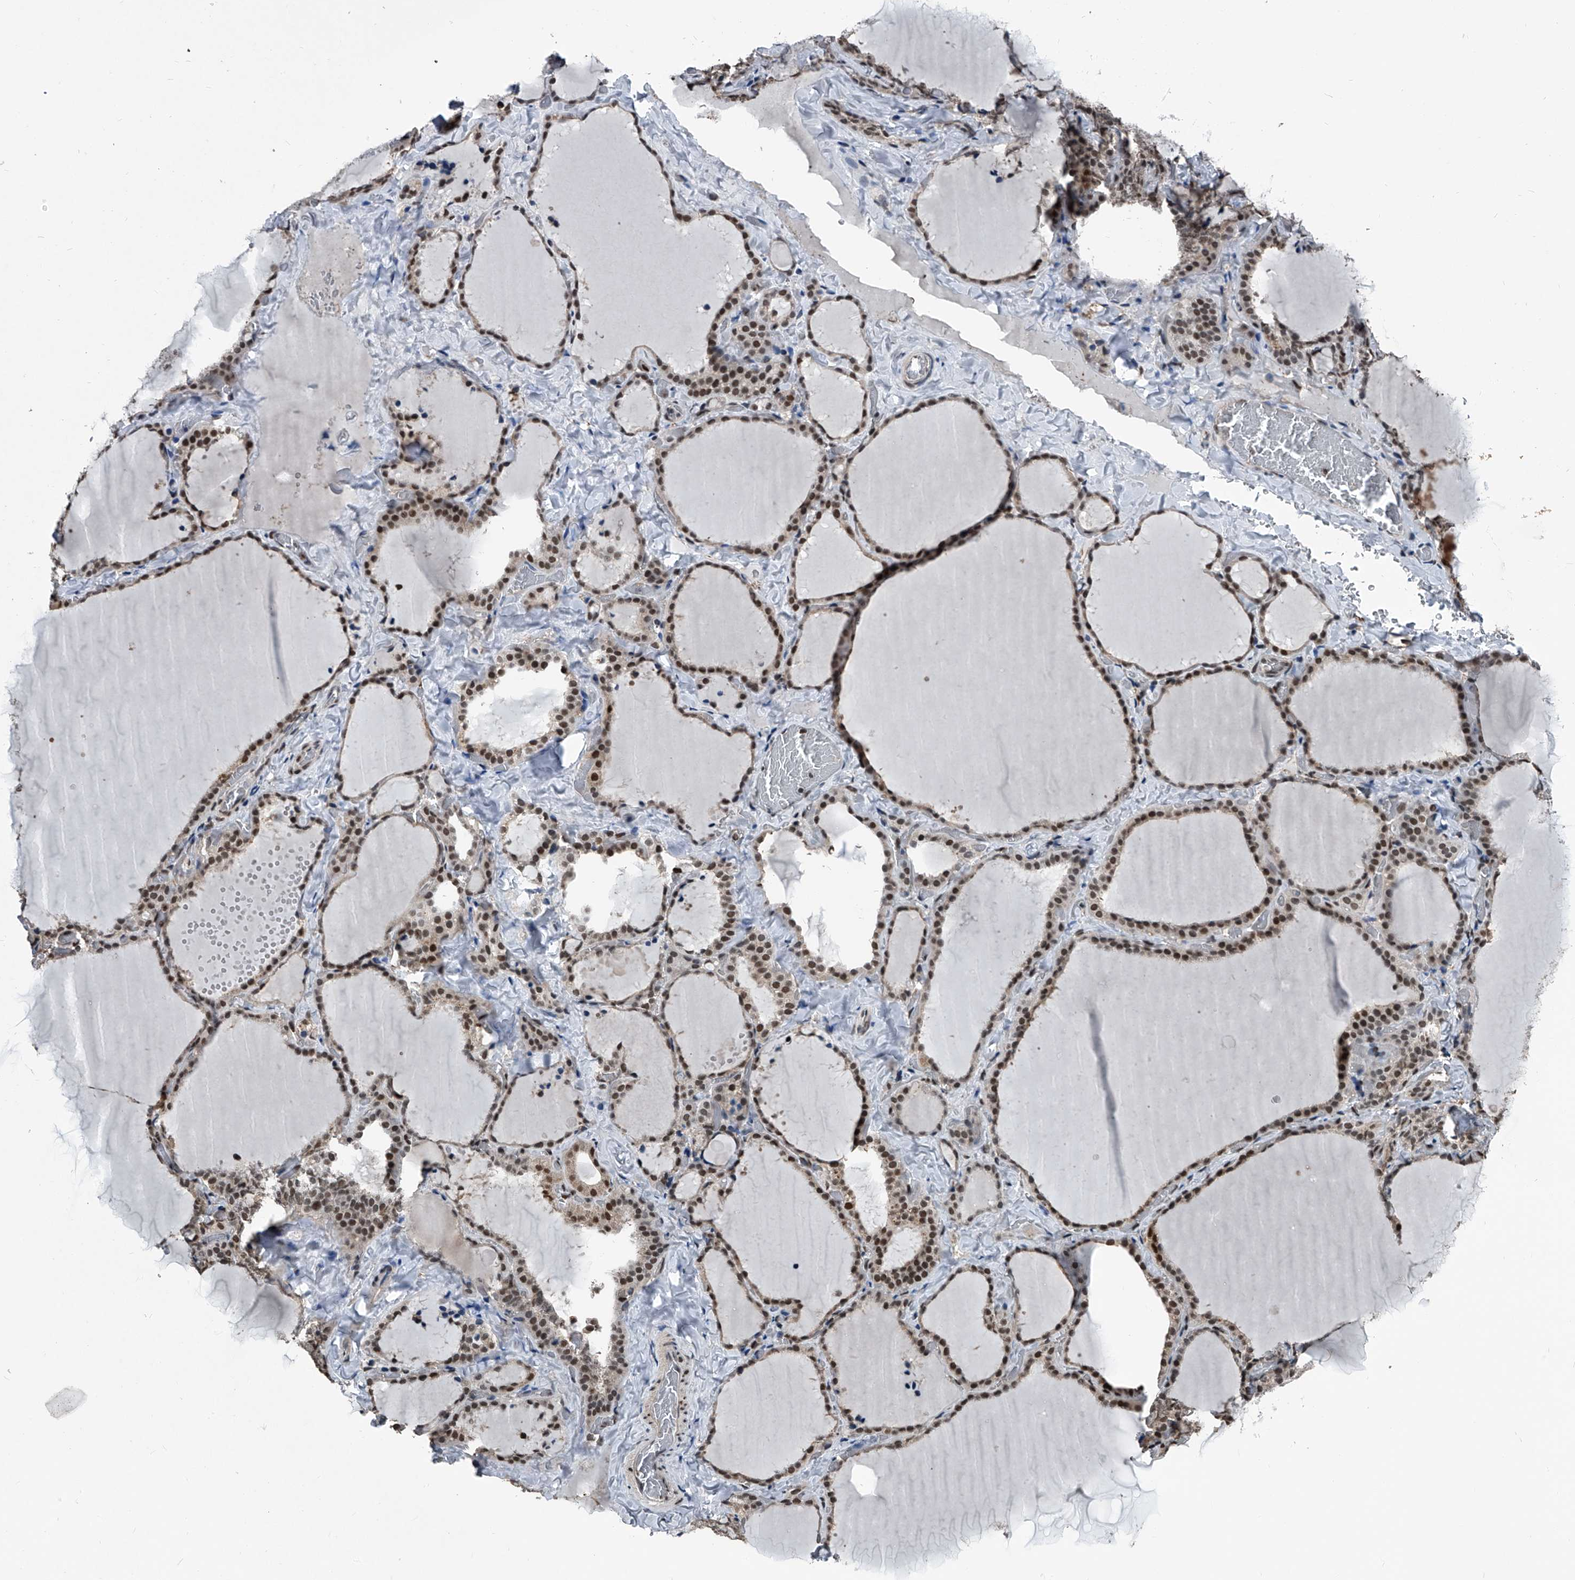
{"staining": {"intensity": "moderate", "quantity": ">75%", "location": "nuclear"}, "tissue": "thyroid gland", "cell_type": "Glandular cells", "image_type": "normal", "snomed": [{"axis": "morphology", "description": "Normal tissue, NOS"}, {"axis": "topography", "description": "Thyroid gland"}], "caption": "Immunohistochemistry (IHC) of benign thyroid gland demonstrates medium levels of moderate nuclear expression in approximately >75% of glandular cells.", "gene": "FKBP5", "patient": {"sex": "female", "age": 22}}